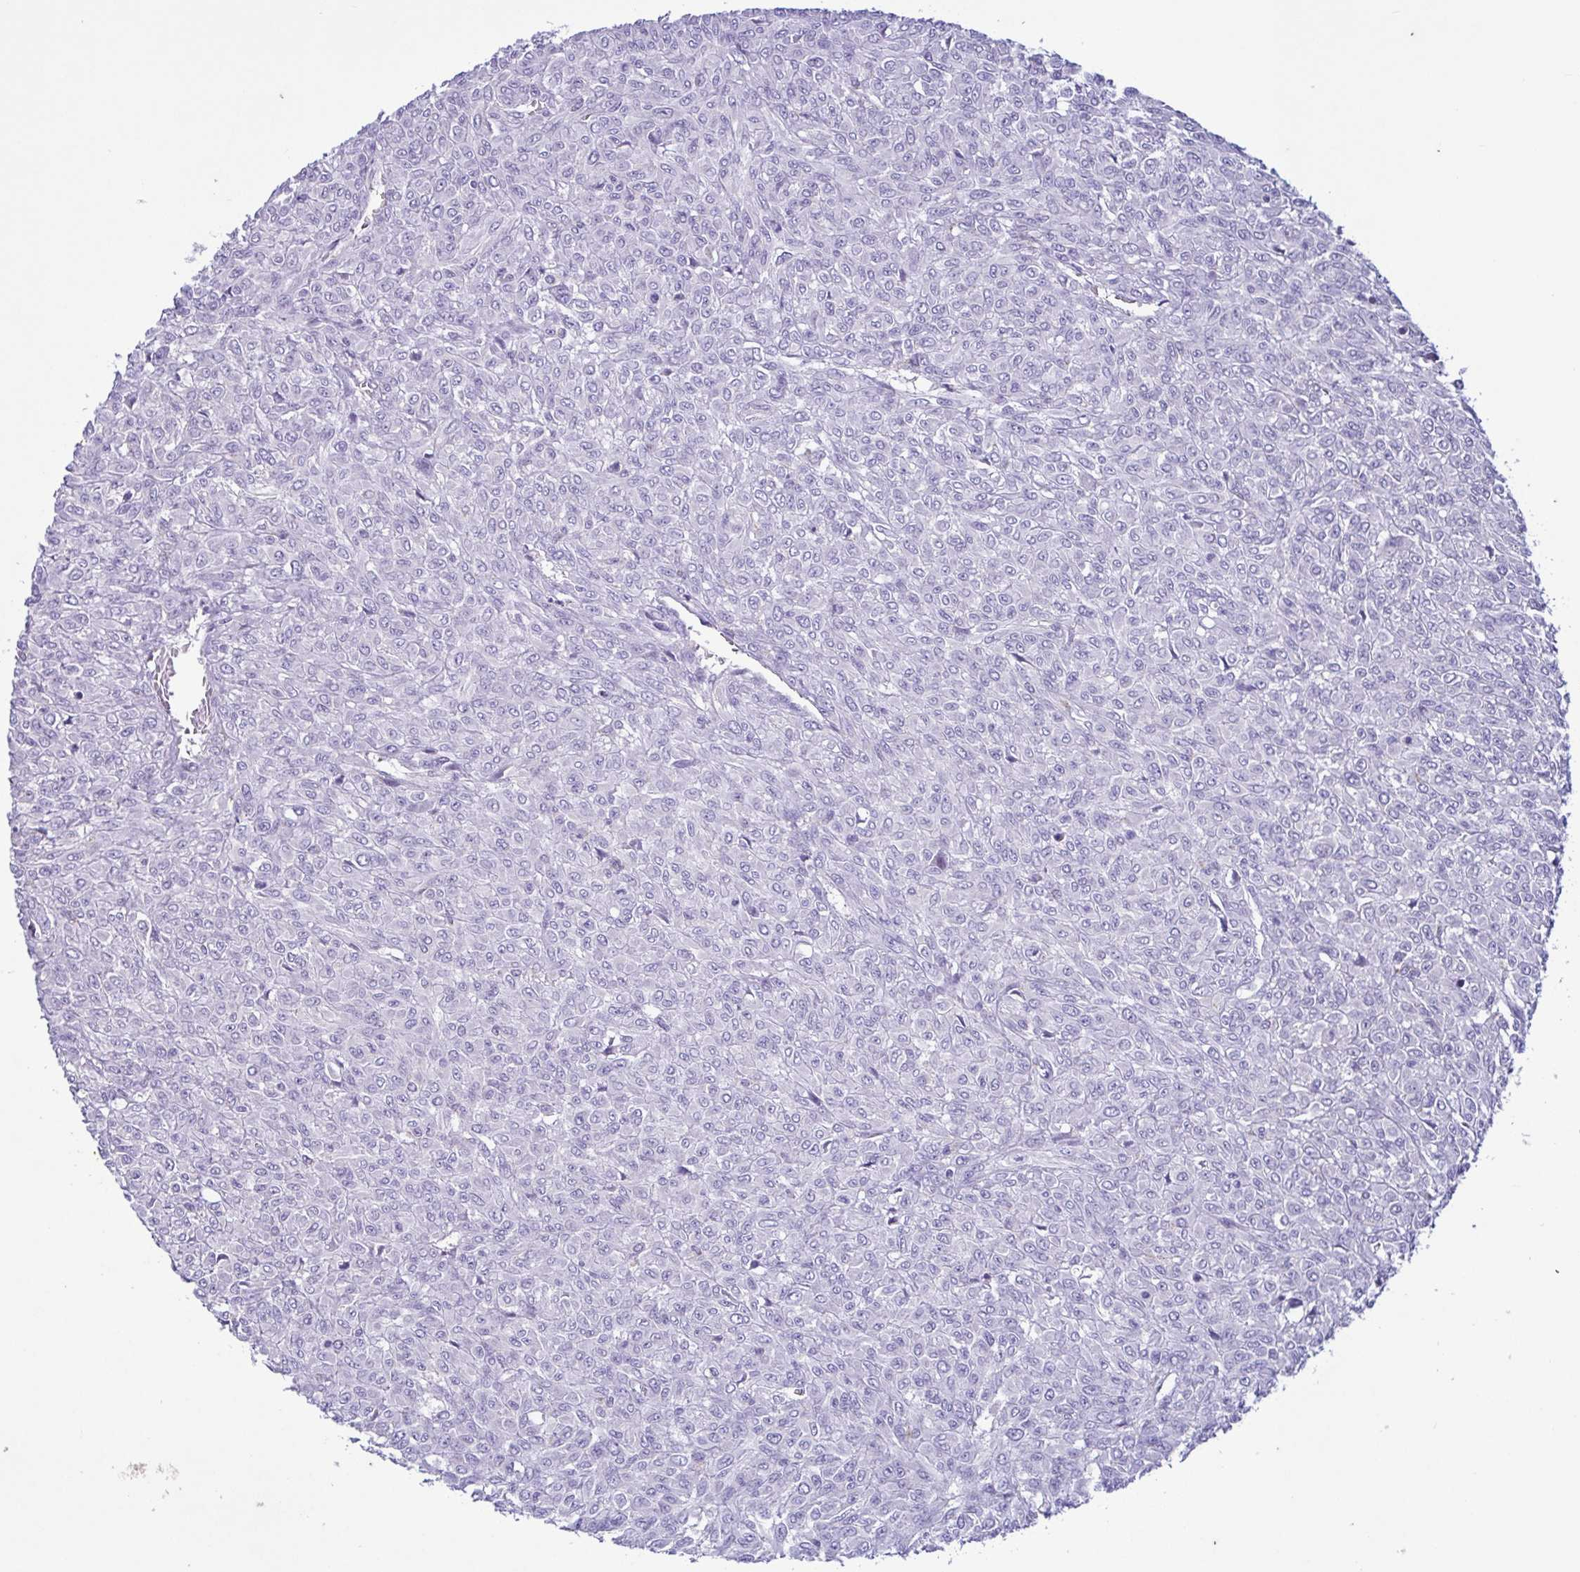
{"staining": {"intensity": "negative", "quantity": "none", "location": "none"}, "tissue": "renal cancer", "cell_type": "Tumor cells", "image_type": "cancer", "snomed": [{"axis": "morphology", "description": "Adenocarcinoma, NOS"}, {"axis": "topography", "description": "Kidney"}], "caption": "Immunohistochemistry micrograph of neoplastic tissue: human adenocarcinoma (renal) stained with DAB (3,3'-diaminobenzidine) shows no significant protein expression in tumor cells. (IHC, brightfield microscopy, high magnification).", "gene": "F13B", "patient": {"sex": "male", "age": 58}}